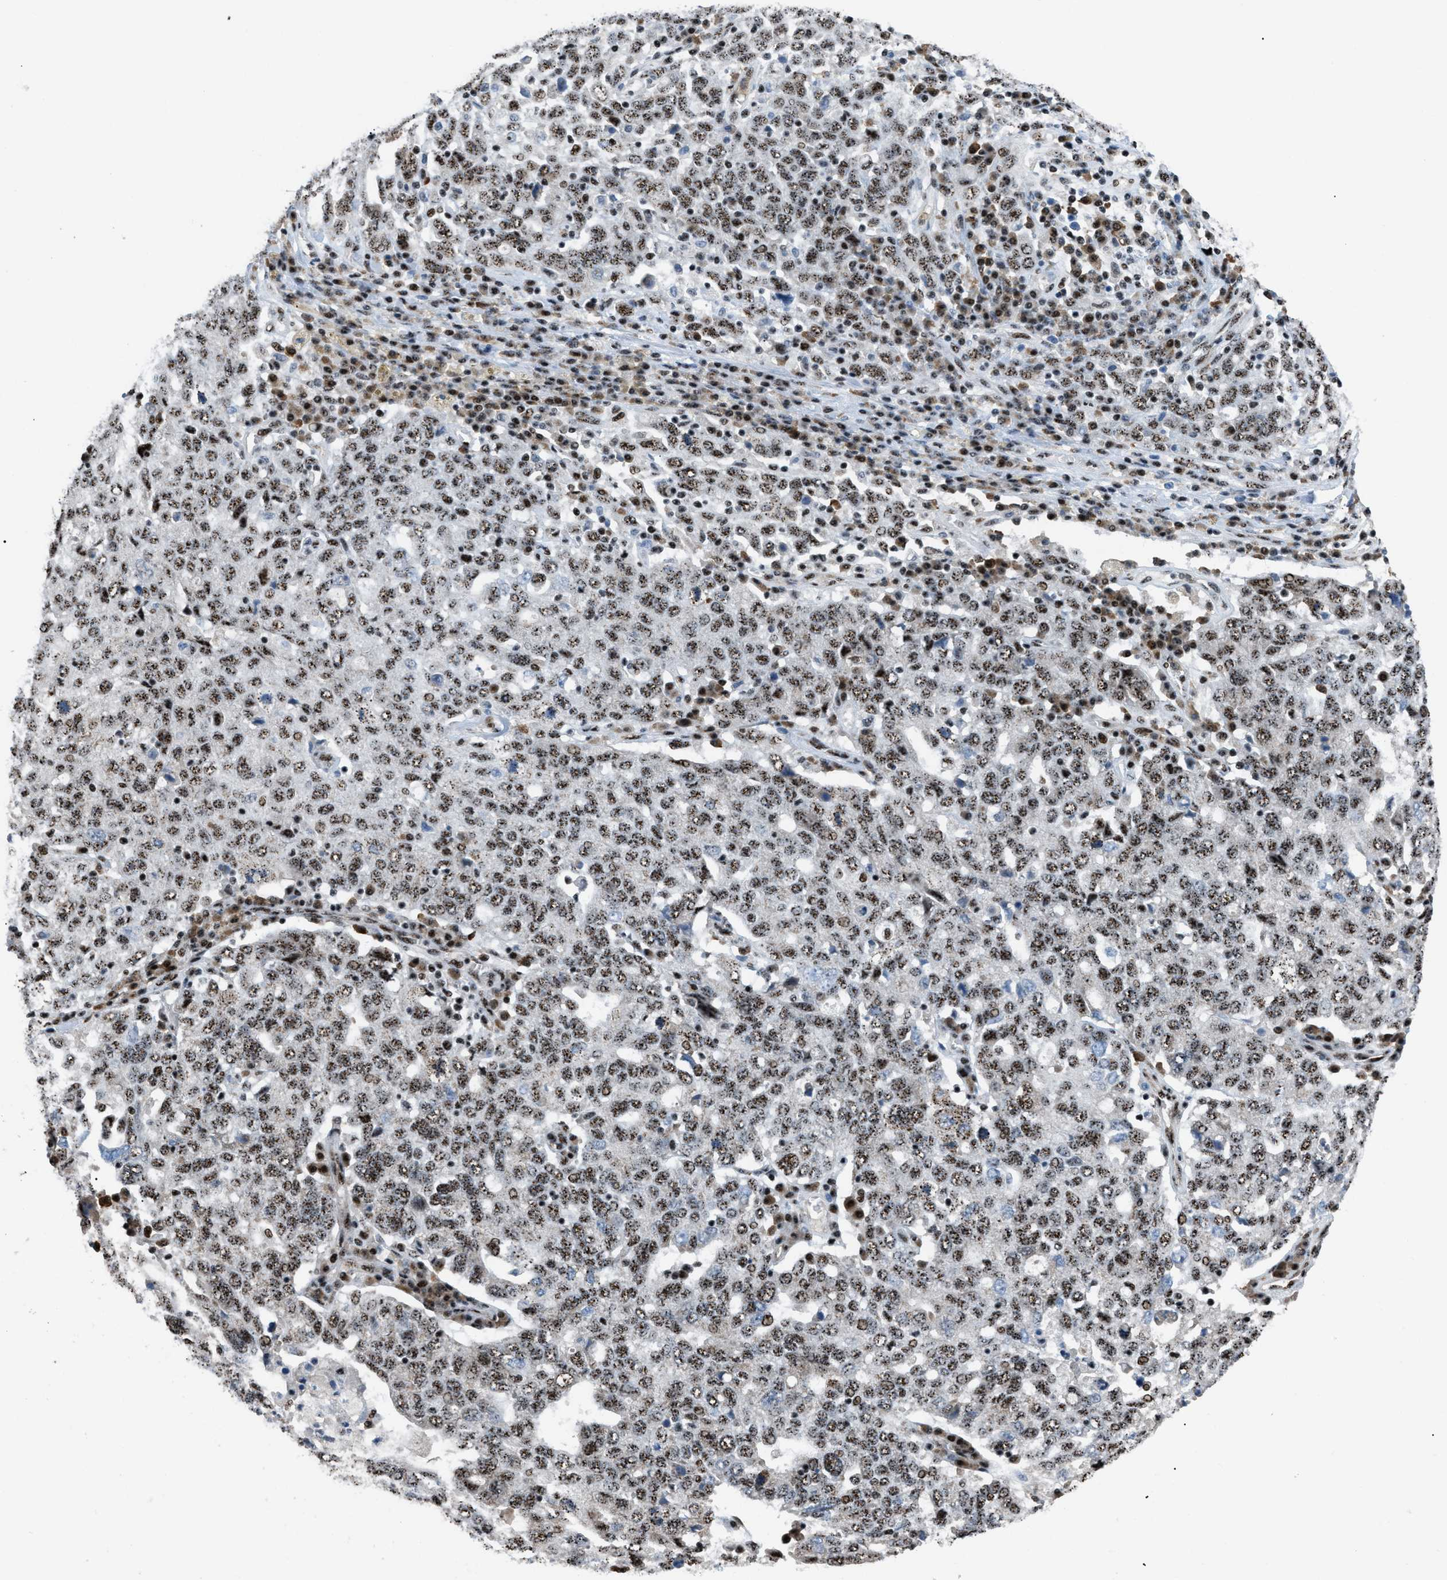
{"staining": {"intensity": "moderate", "quantity": ">75%", "location": "nuclear"}, "tissue": "ovarian cancer", "cell_type": "Tumor cells", "image_type": "cancer", "snomed": [{"axis": "morphology", "description": "Carcinoma, endometroid"}, {"axis": "topography", "description": "Ovary"}], "caption": "This is a micrograph of IHC staining of ovarian cancer (endometroid carcinoma), which shows moderate staining in the nuclear of tumor cells.", "gene": "CDR2", "patient": {"sex": "female", "age": 62}}